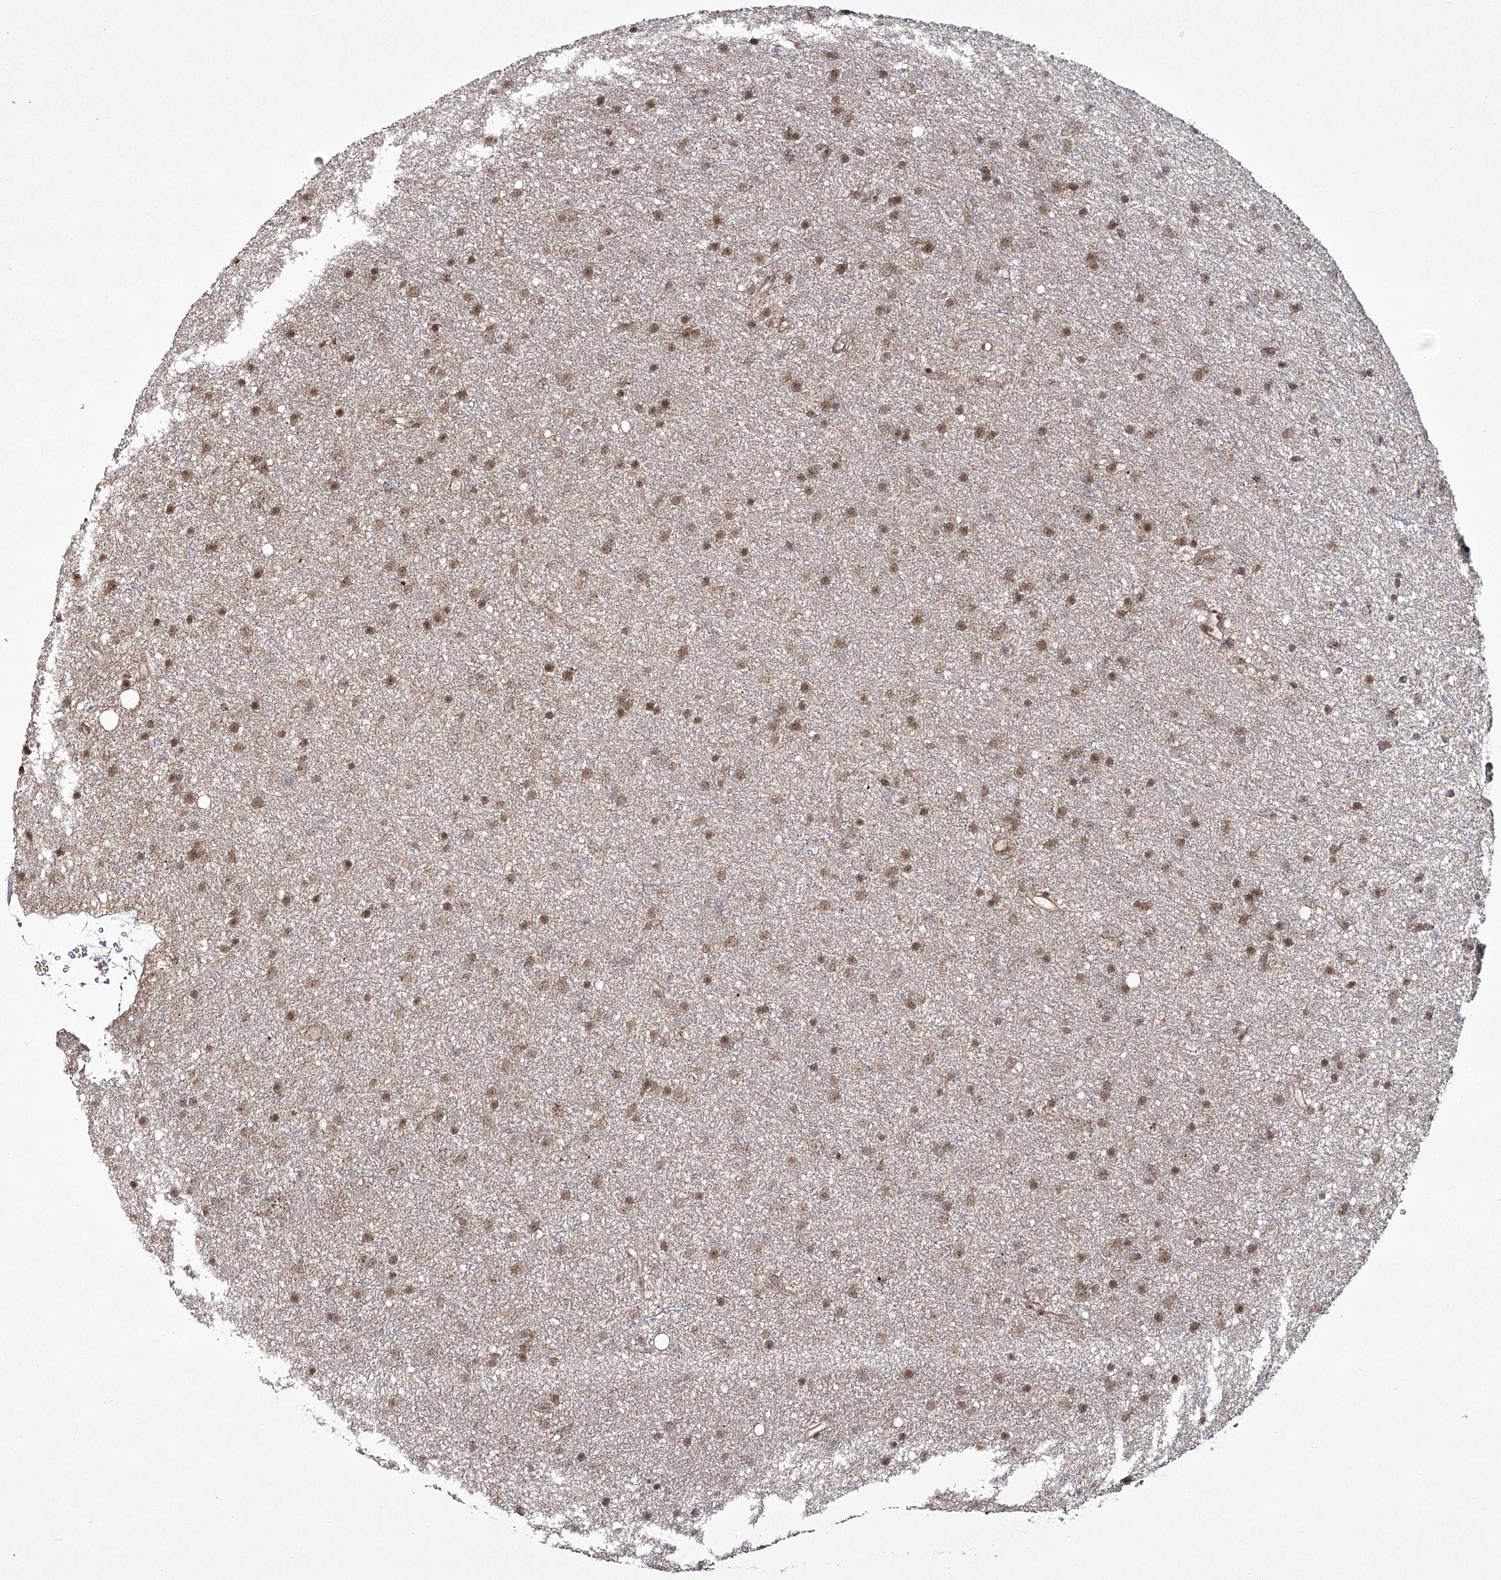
{"staining": {"intensity": "moderate", "quantity": ">75%", "location": "nuclear"}, "tissue": "glioma", "cell_type": "Tumor cells", "image_type": "cancer", "snomed": [{"axis": "morphology", "description": "Glioma, malignant, Low grade"}, {"axis": "topography", "description": "Cerebral cortex"}], "caption": "IHC of human glioma demonstrates medium levels of moderate nuclear expression in about >75% of tumor cells. Using DAB (3,3'-diaminobenzidine) (brown) and hematoxylin (blue) stains, captured at high magnification using brightfield microscopy.", "gene": "TRNT1", "patient": {"sex": "female", "age": 39}}